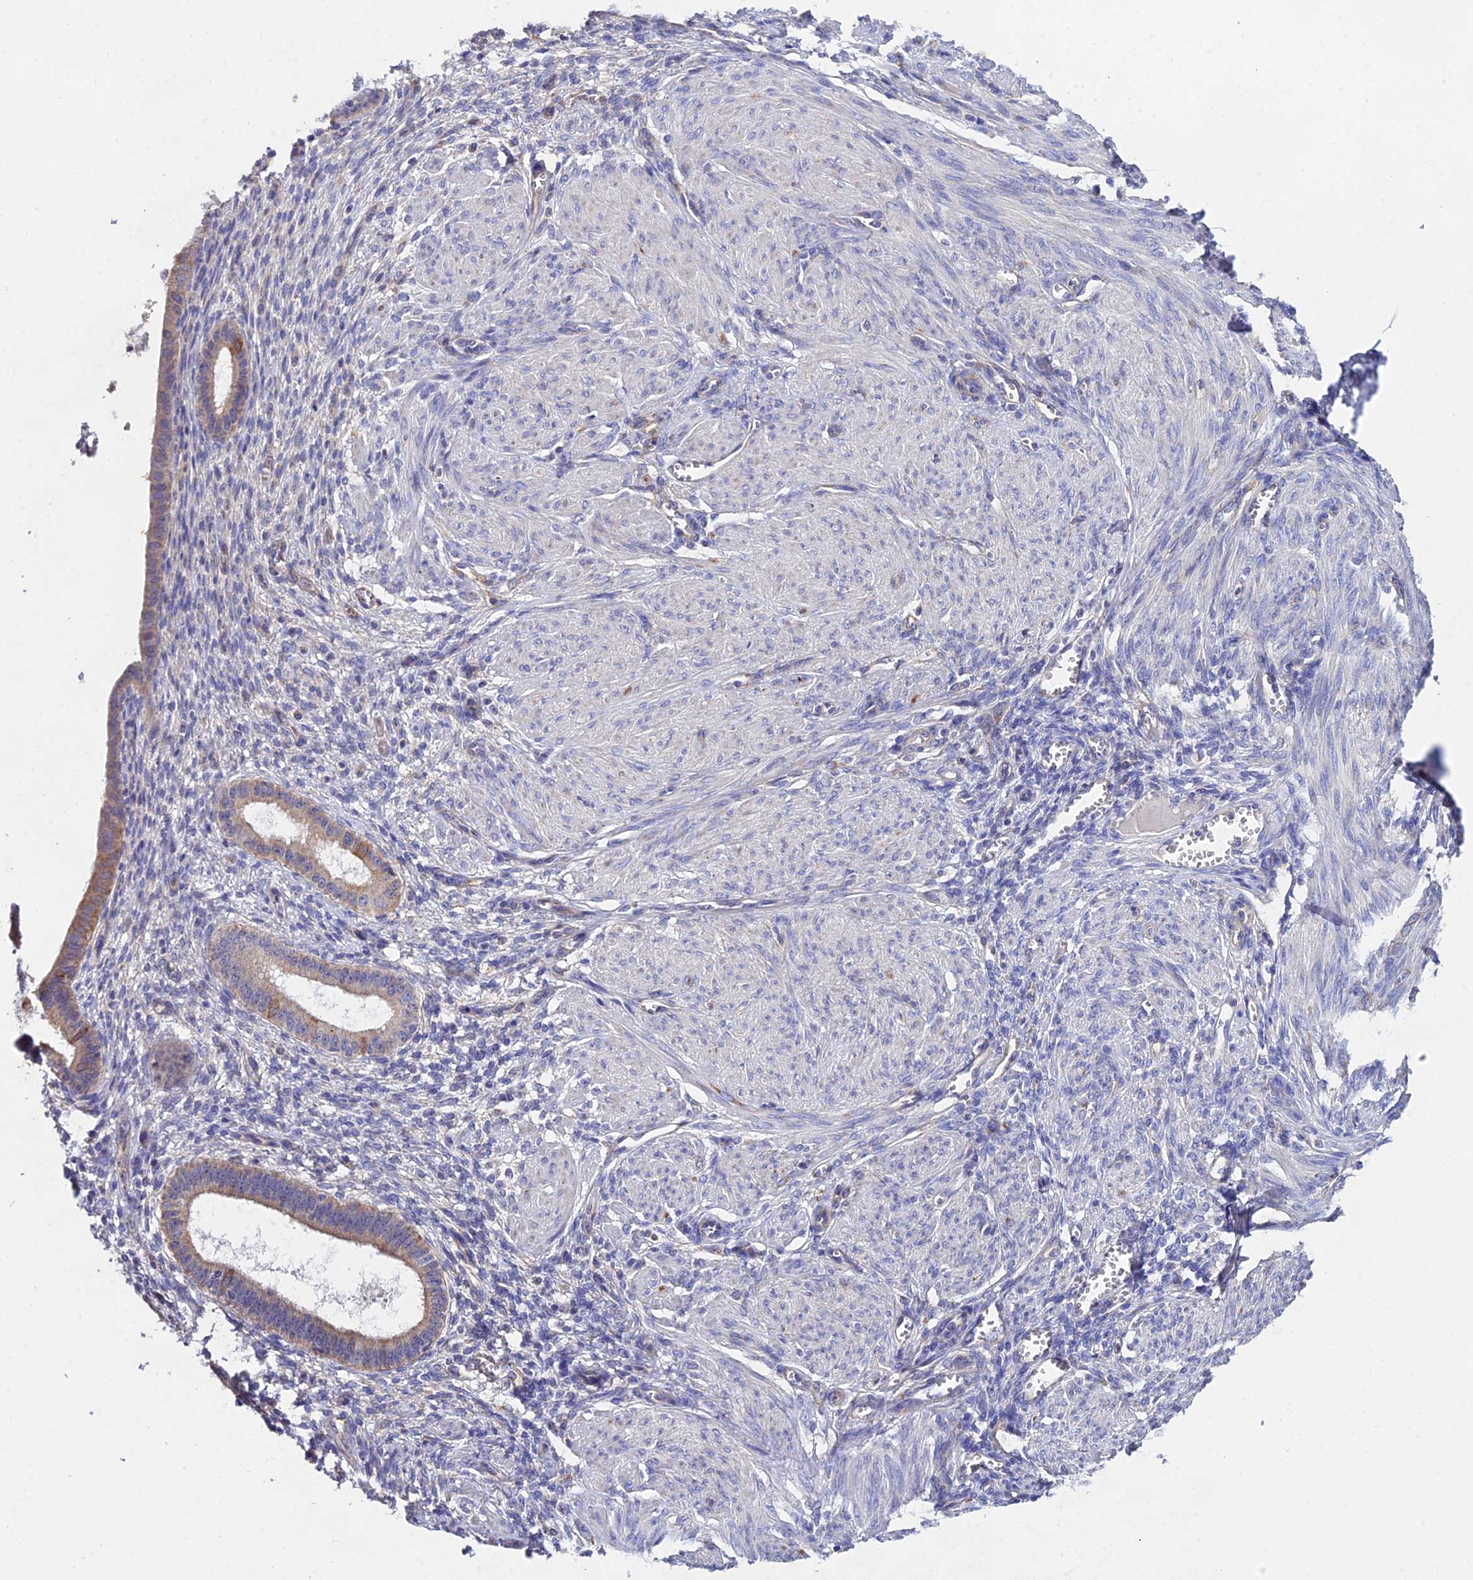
{"staining": {"intensity": "negative", "quantity": "none", "location": "none"}, "tissue": "endometrium", "cell_type": "Cells in endometrial stroma", "image_type": "normal", "snomed": [{"axis": "morphology", "description": "Normal tissue, NOS"}, {"axis": "topography", "description": "Endometrium"}], "caption": "Cells in endometrial stroma show no significant expression in unremarkable endometrium.", "gene": "PPP2R2A", "patient": {"sex": "female", "age": 72}}